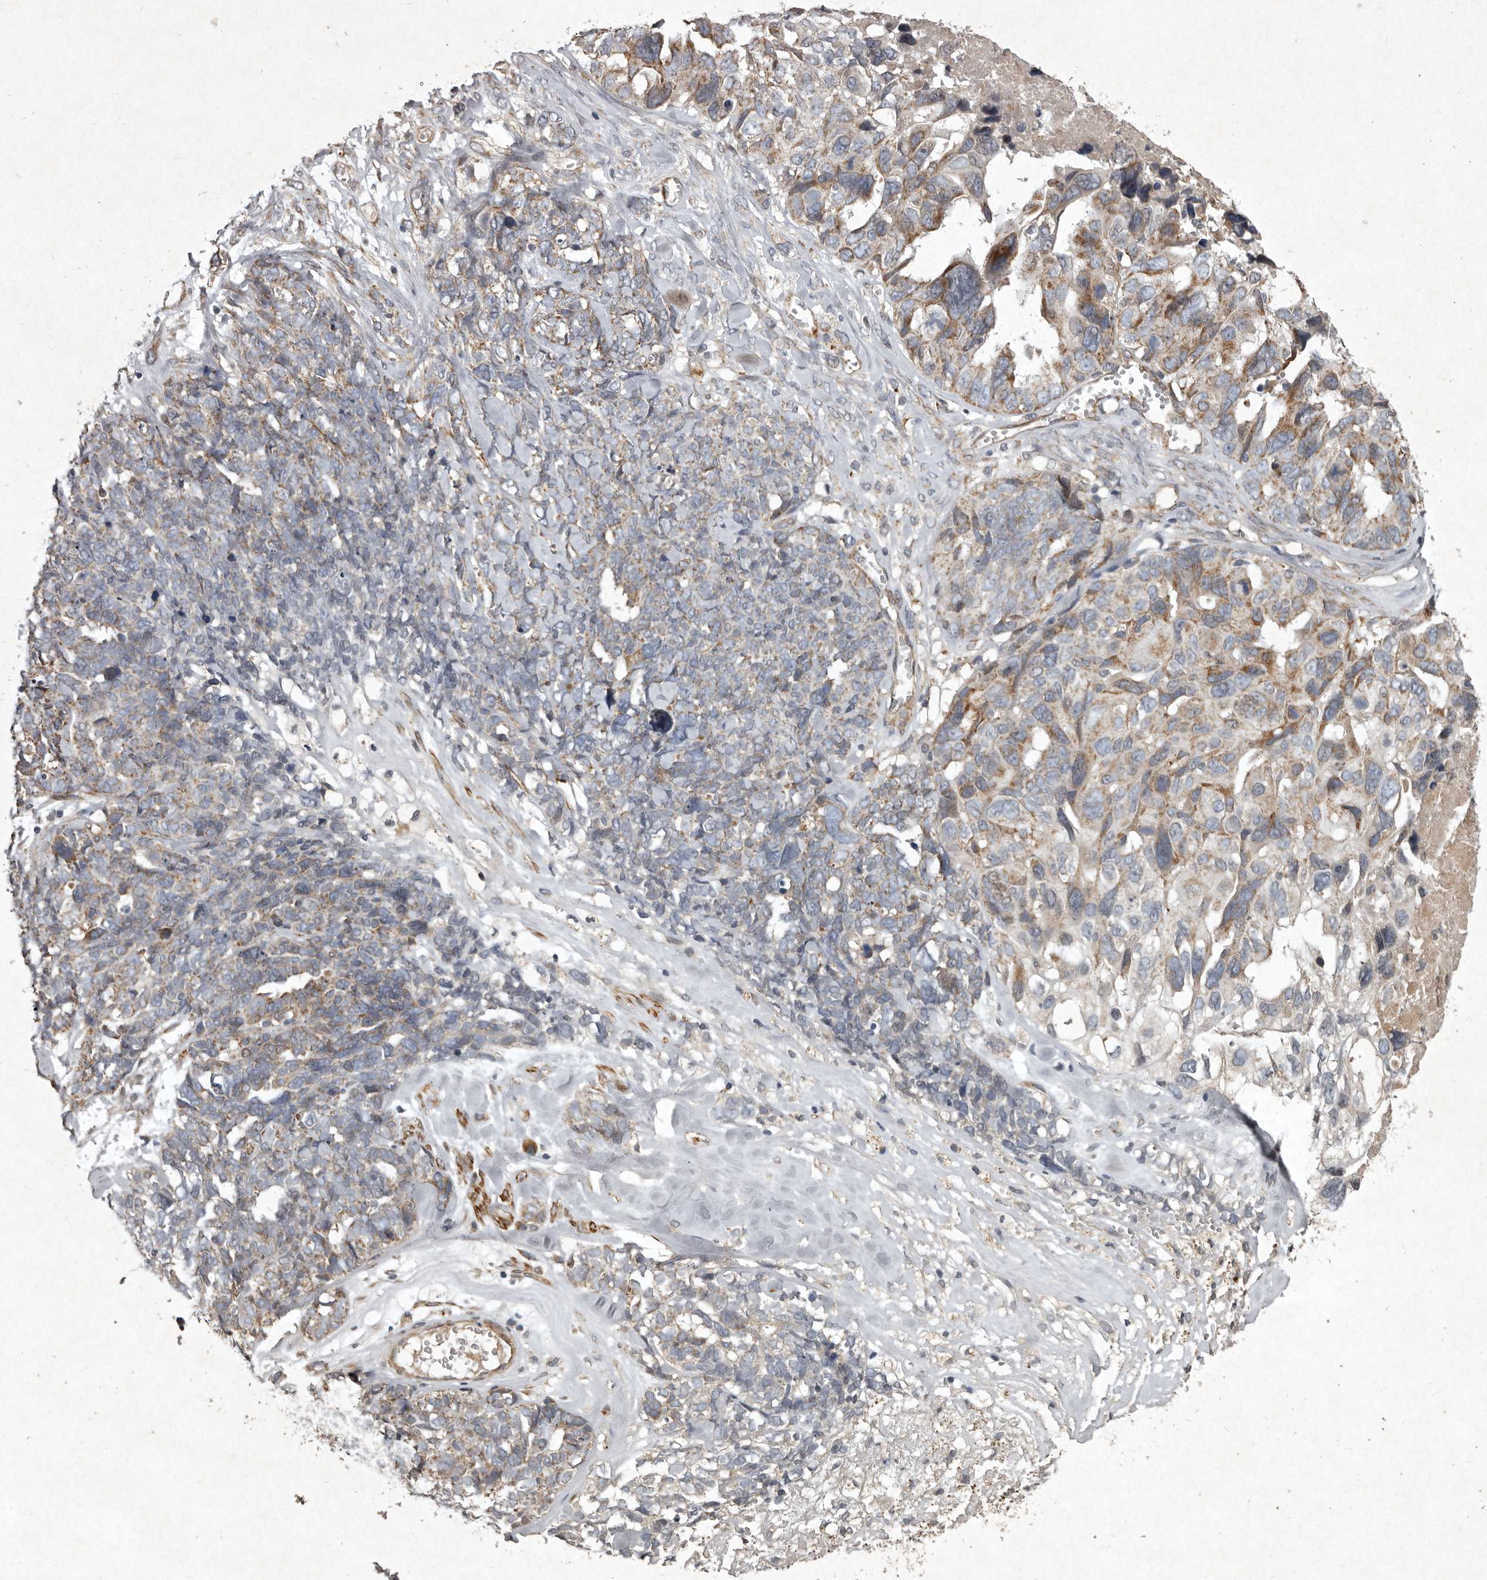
{"staining": {"intensity": "moderate", "quantity": "<25%", "location": "cytoplasmic/membranous"}, "tissue": "ovarian cancer", "cell_type": "Tumor cells", "image_type": "cancer", "snomed": [{"axis": "morphology", "description": "Cystadenocarcinoma, serous, NOS"}, {"axis": "topography", "description": "Ovary"}], "caption": "Tumor cells reveal low levels of moderate cytoplasmic/membranous expression in about <25% of cells in ovarian cancer (serous cystadenocarcinoma).", "gene": "MRPS15", "patient": {"sex": "female", "age": 79}}